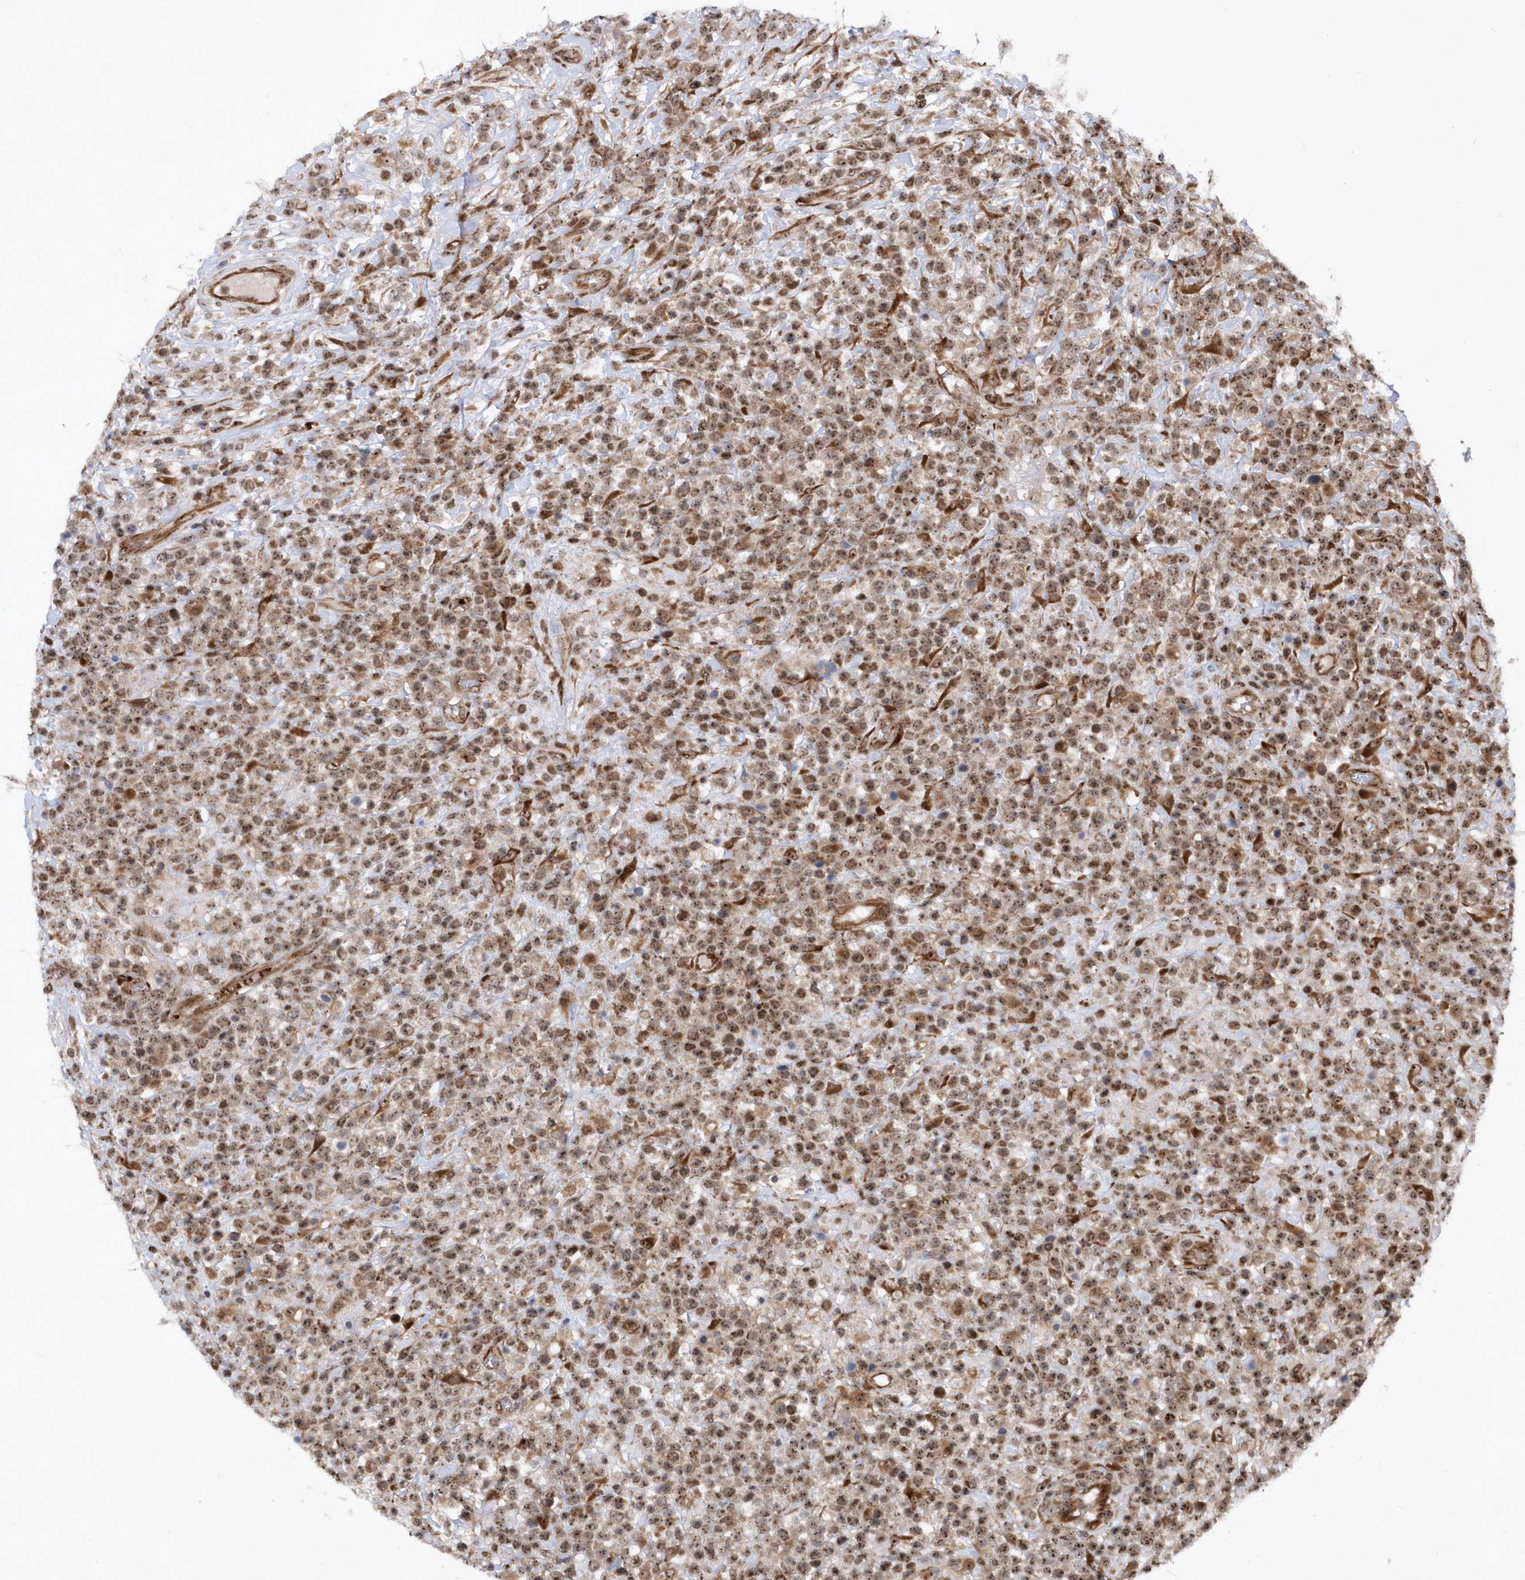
{"staining": {"intensity": "moderate", "quantity": ">75%", "location": "cytoplasmic/membranous,nuclear"}, "tissue": "lymphoma", "cell_type": "Tumor cells", "image_type": "cancer", "snomed": [{"axis": "morphology", "description": "Malignant lymphoma, non-Hodgkin's type, High grade"}, {"axis": "topography", "description": "Colon"}], "caption": "Protein analysis of lymphoma tissue exhibits moderate cytoplasmic/membranous and nuclear positivity in approximately >75% of tumor cells.", "gene": "SOWAHB", "patient": {"sex": "female", "age": 53}}